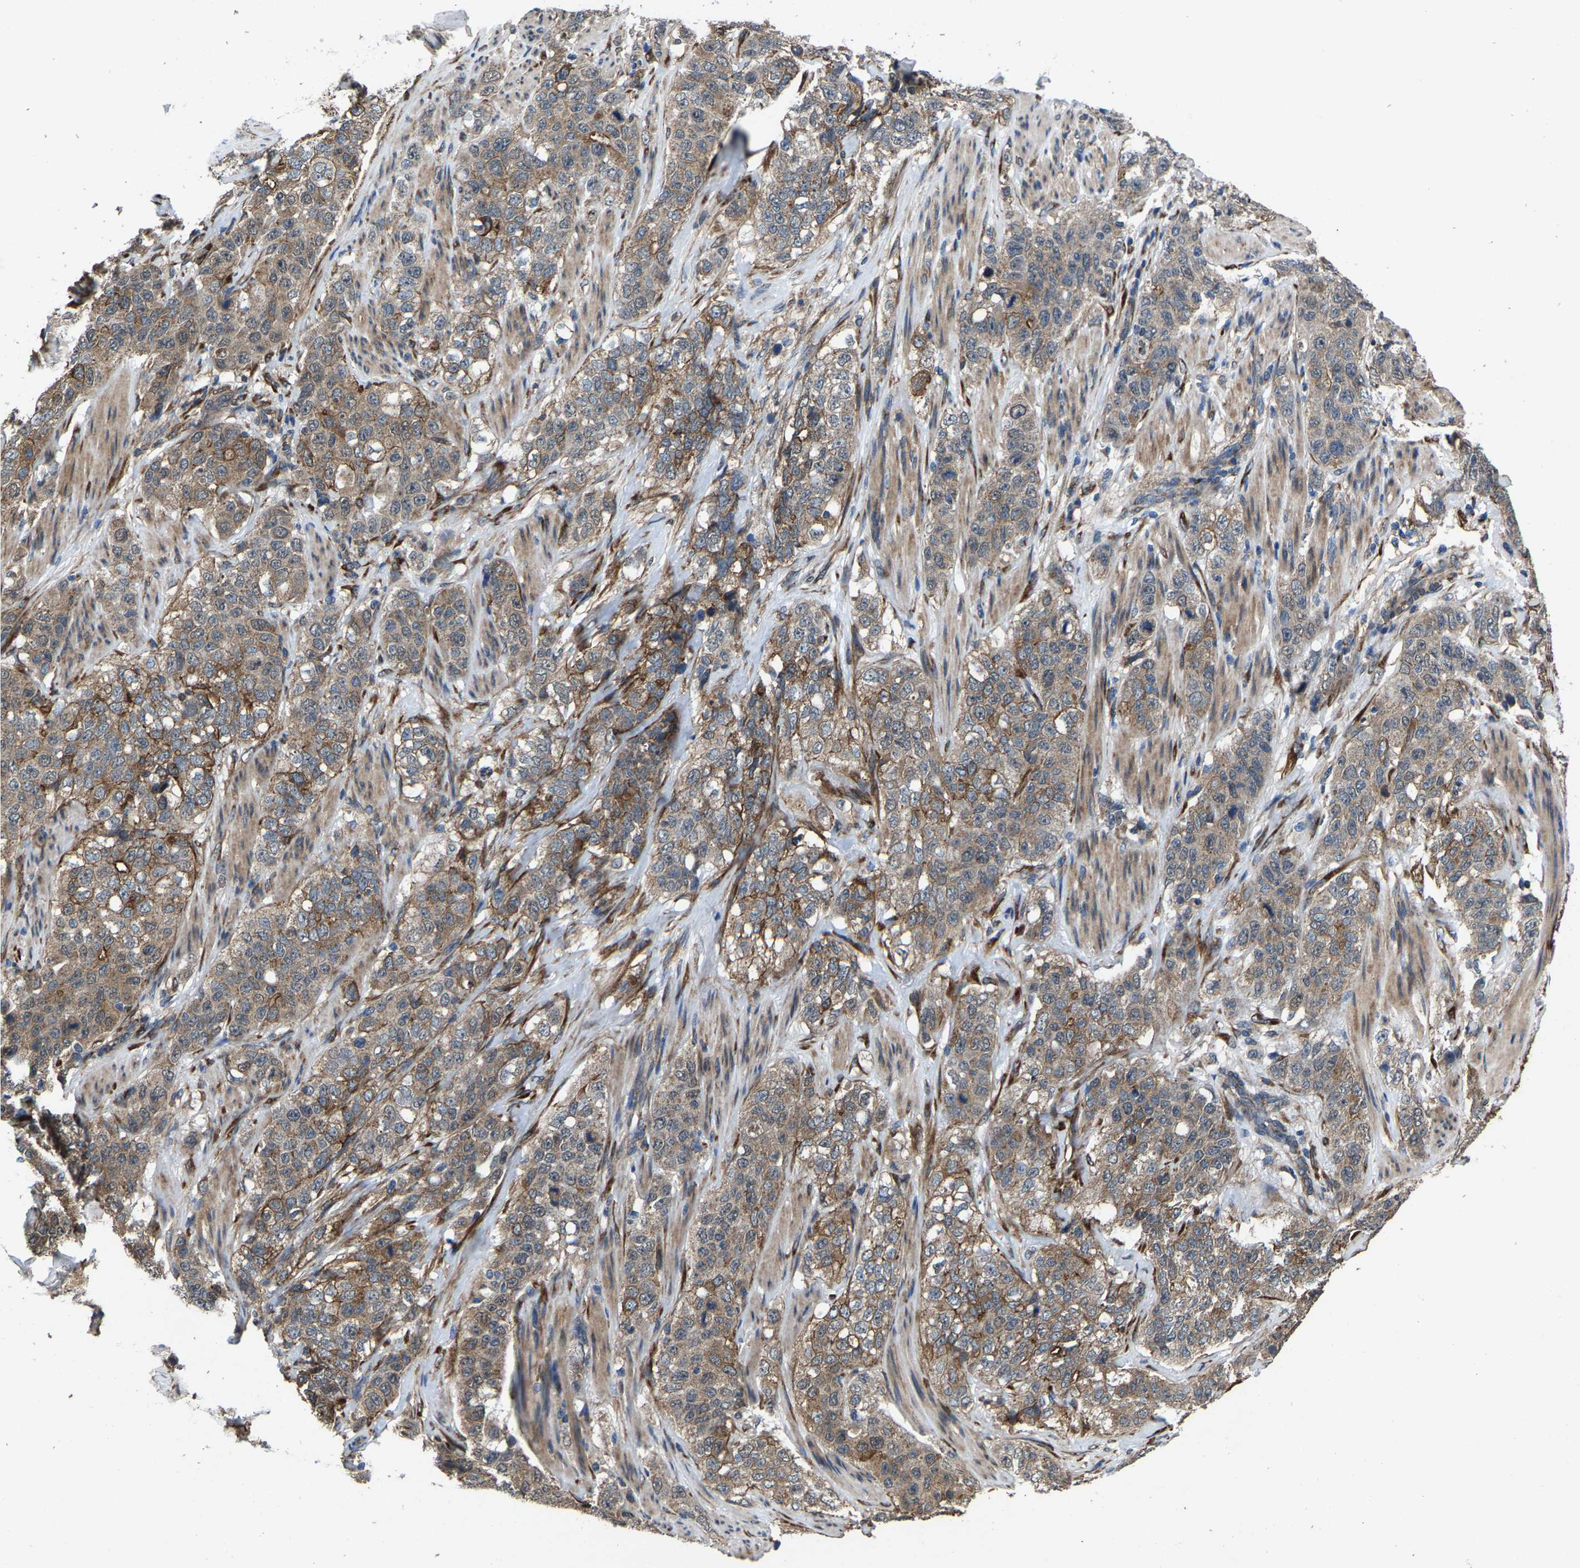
{"staining": {"intensity": "moderate", "quantity": ">75%", "location": "cytoplasmic/membranous"}, "tissue": "stomach cancer", "cell_type": "Tumor cells", "image_type": "cancer", "snomed": [{"axis": "morphology", "description": "Adenocarcinoma, NOS"}, {"axis": "topography", "description": "Stomach"}], "caption": "Immunohistochemistry (IHC) of human stomach cancer (adenocarcinoma) shows medium levels of moderate cytoplasmic/membranous expression in approximately >75% of tumor cells.", "gene": "PDP1", "patient": {"sex": "male", "age": 48}}